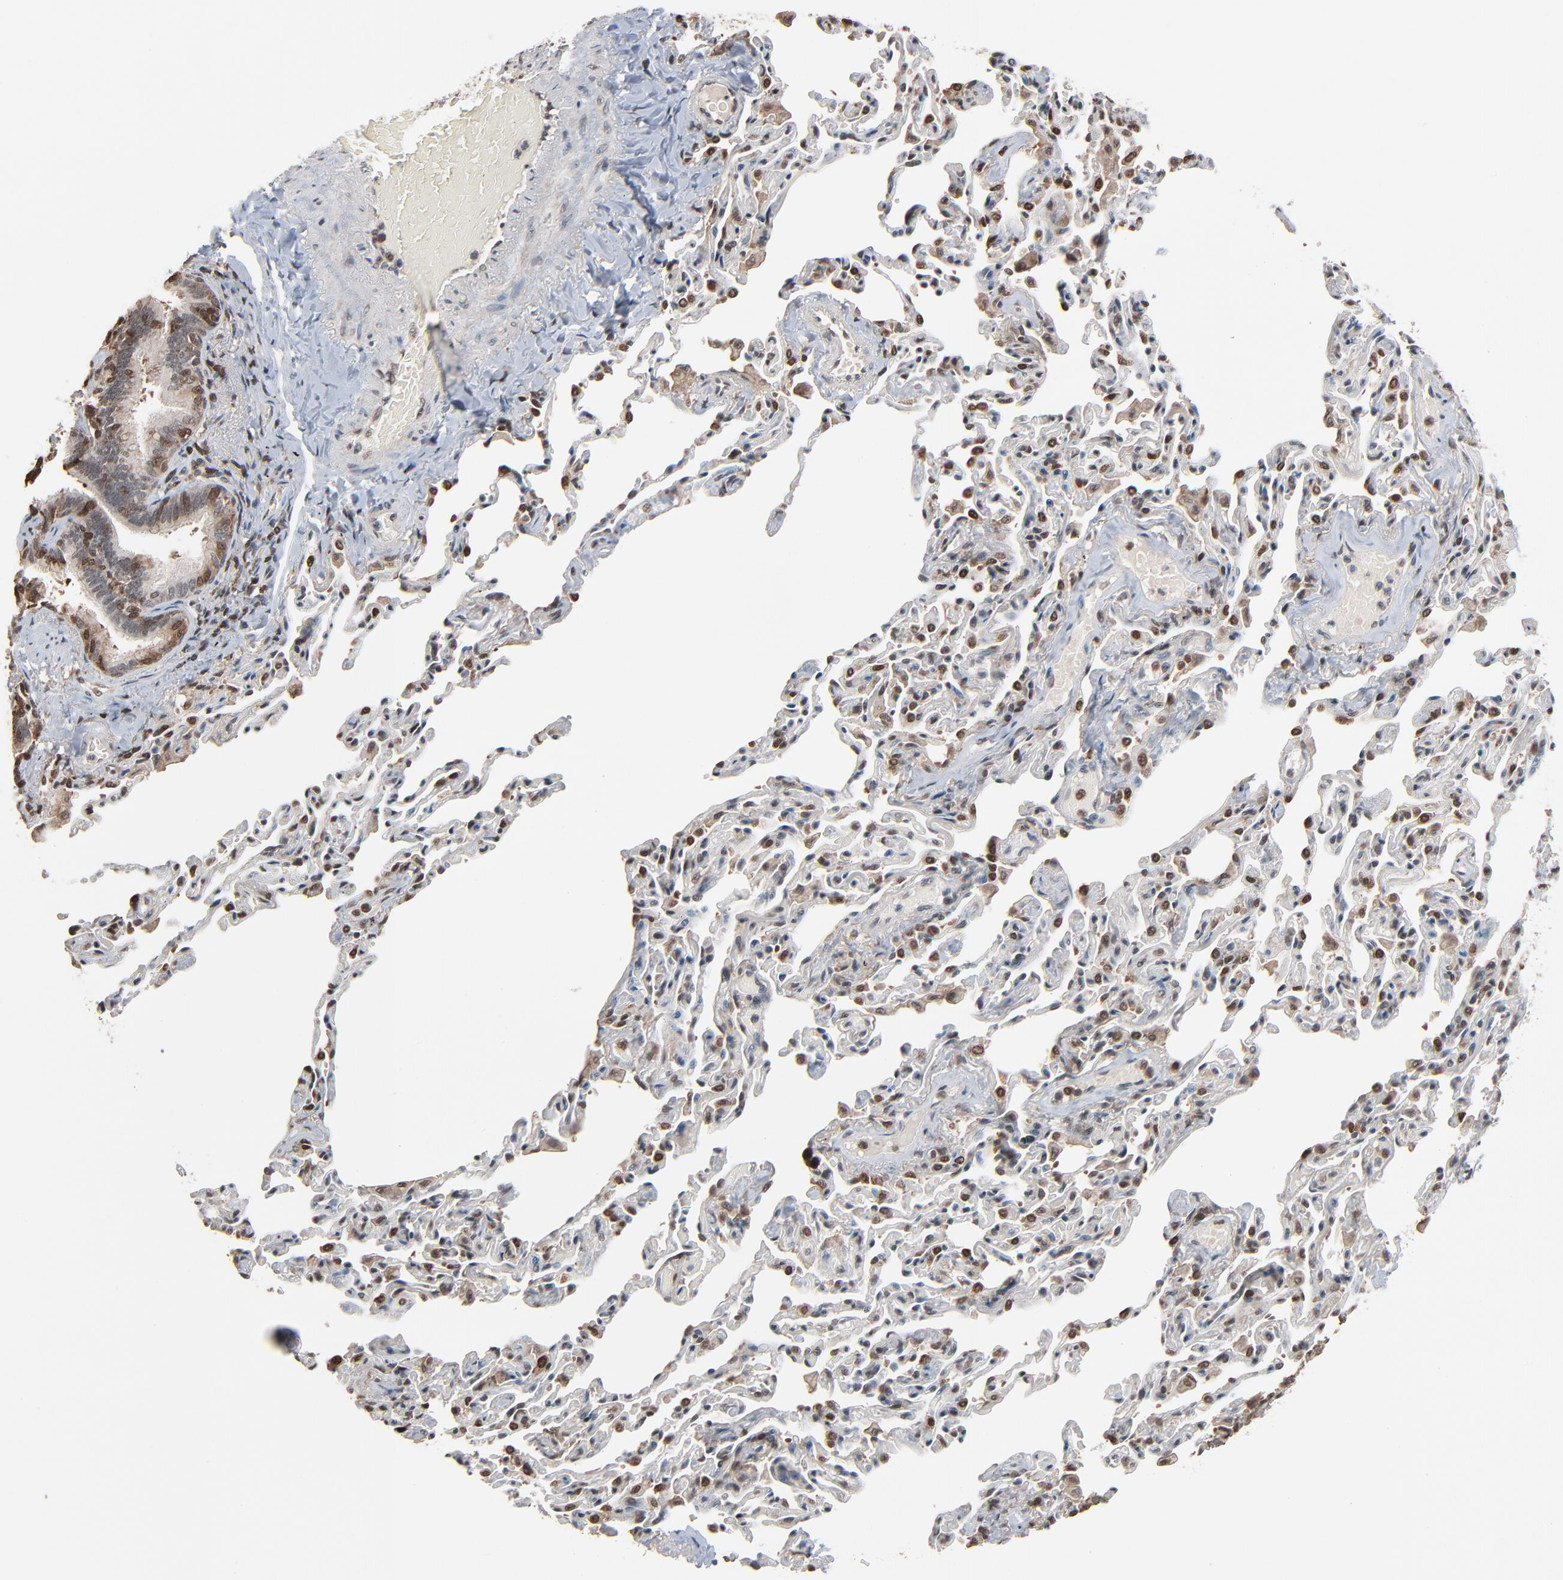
{"staining": {"intensity": "strong", "quantity": ">75%", "location": "cytoplasmic/membranous,nuclear"}, "tissue": "bronchus", "cell_type": "Respiratory epithelial cells", "image_type": "normal", "snomed": [{"axis": "morphology", "description": "Normal tissue, NOS"}, {"axis": "topography", "description": "Lung"}], "caption": "Protein positivity by IHC demonstrates strong cytoplasmic/membranous,nuclear staining in about >75% of respiratory epithelial cells in benign bronchus. (DAB (3,3'-diaminobenzidine) = brown stain, brightfield microscopy at high magnification).", "gene": "RPS6KA3", "patient": {"sex": "male", "age": 64}}